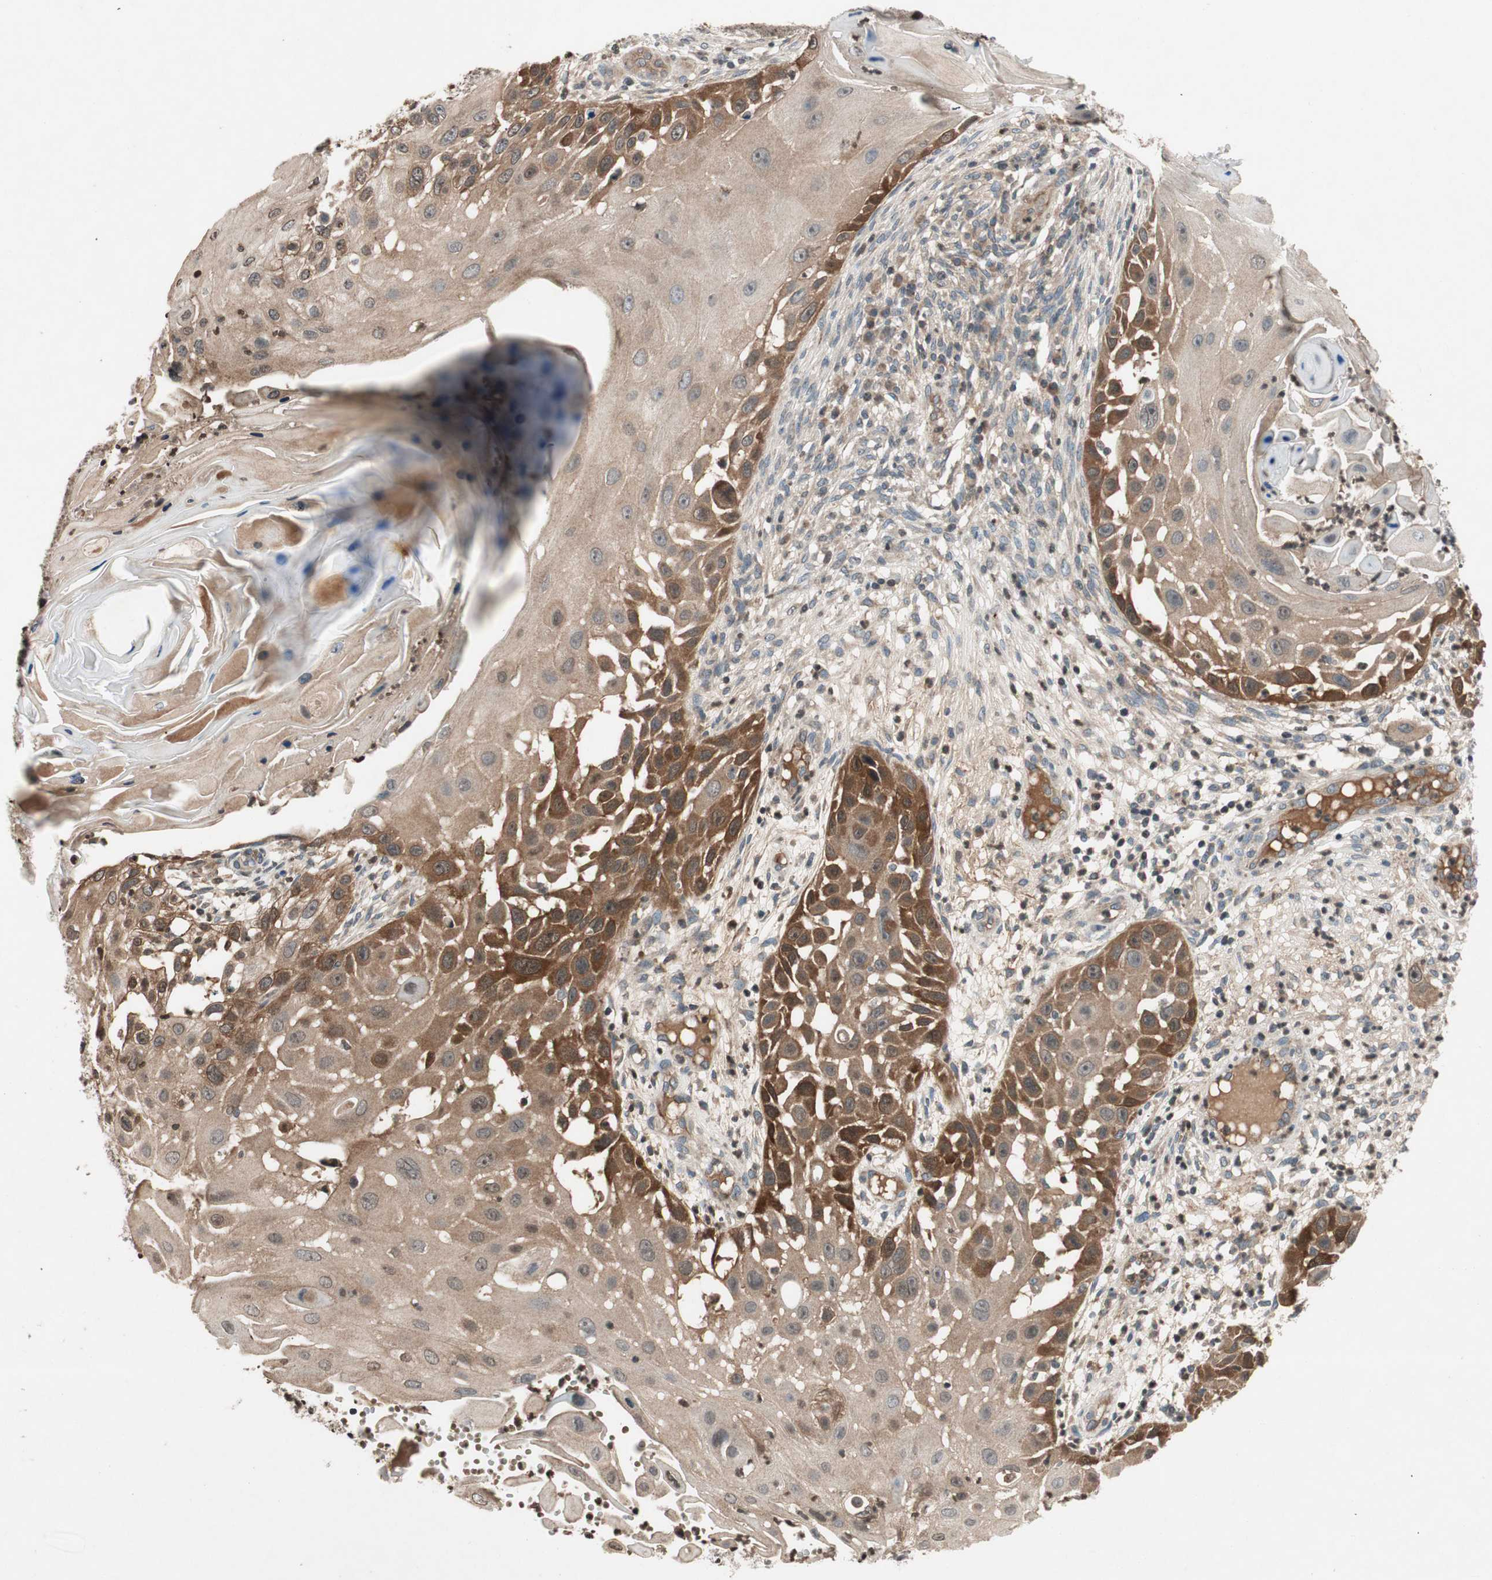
{"staining": {"intensity": "moderate", "quantity": ">75%", "location": "cytoplasmic/membranous"}, "tissue": "skin cancer", "cell_type": "Tumor cells", "image_type": "cancer", "snomed": [{"axis": "morphology", "description": "Squamous cell carcinoma, NOS"}, {"axis": "topography", "description": "Skin"}], "caption": "Skin squamous cell carcinoma stained with IHC demonstrates moderate cytoplasmic/membranous expression in about >75% of tumor cells. The staining is performed using DAB (3,3'-diaminobenzidine) brown chromogen to label protein expression. The nuclei are counter-stained blue using hematoxylin.", "gene": "GCLM", "patient": {"sex": "female", "age": 44}}